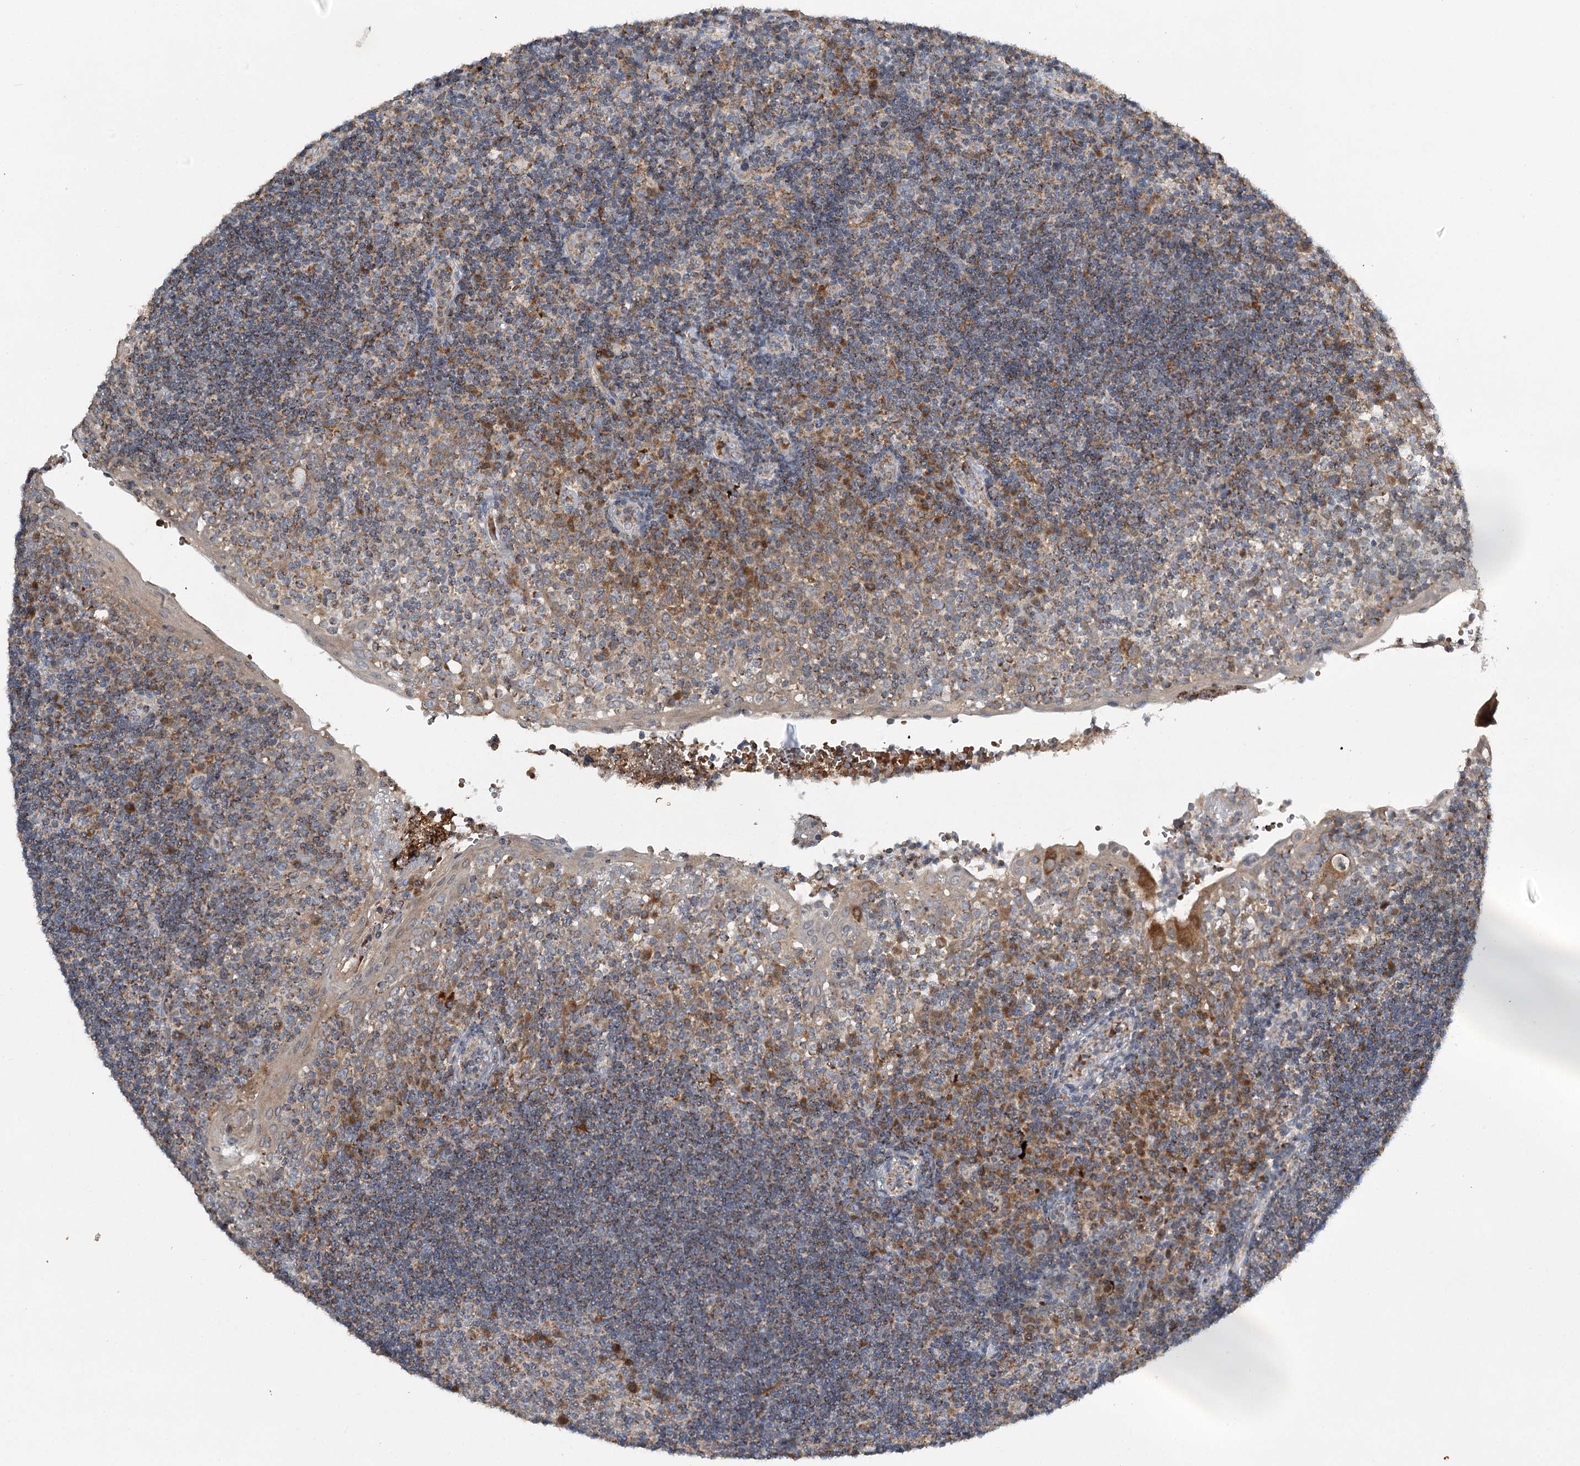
{"staining": {"intensity": "moderate", "quantity": "<25%", "location": "cytoplasmic/membranous"}, "tissue": "tonsil", "cell_type": "Germinal center cells", "image_type": "normal", "snomed": [{"axis": "morphology", "description": "Normal tissue, NOS"}, {"axis": "topography", "description": "Tonsil"}], "caption": "A low amount of moderate cytoplasmic/membranous staining is seen in about <25% of germinal center cells in unremarkable tonsil.", "gene": "PYROXD2", "patient": {"sex": "female", "age": 40}}